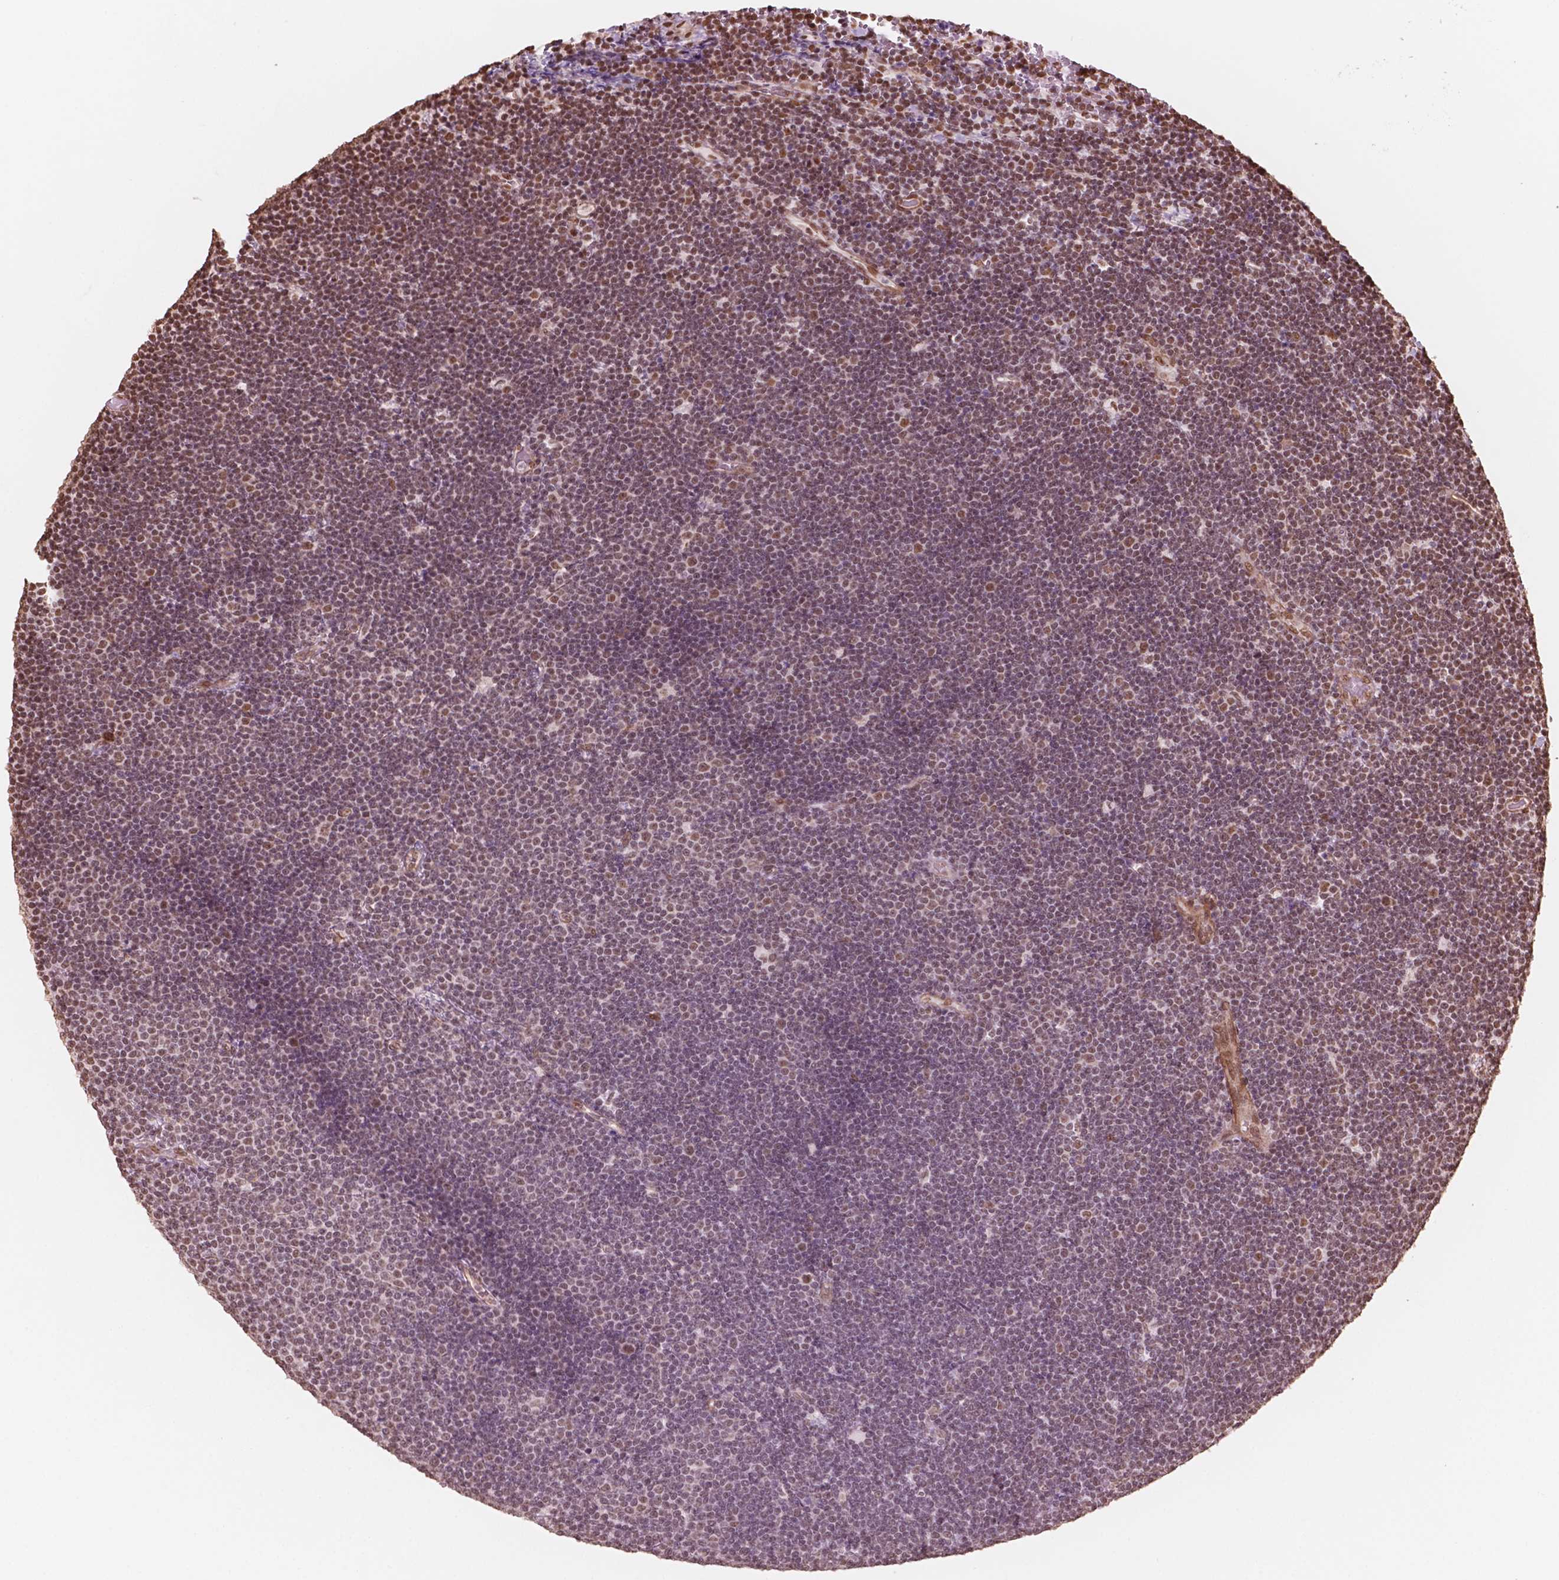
{"staining": {"intensity": "moderate", "quantity": ">75%", "location": "nuclear"}, "tissue": "lymphoma", "cell_type": "Tumor cells", "image_type": "cancer", "snomed": [{"axis": "morphology", "description": "Malignant lymphoma, non-Hodgkin's type, Low grade"}, {"axis": "topography", "description": "Brain"}], "caption": "Low-grade malignant lymphoma, non-Hodgkin's type stained with a protein marker reveals moderate staining in tumor cells.", "gene": "GTF3C5", "patient": {"sex": "female", "age": 66}}